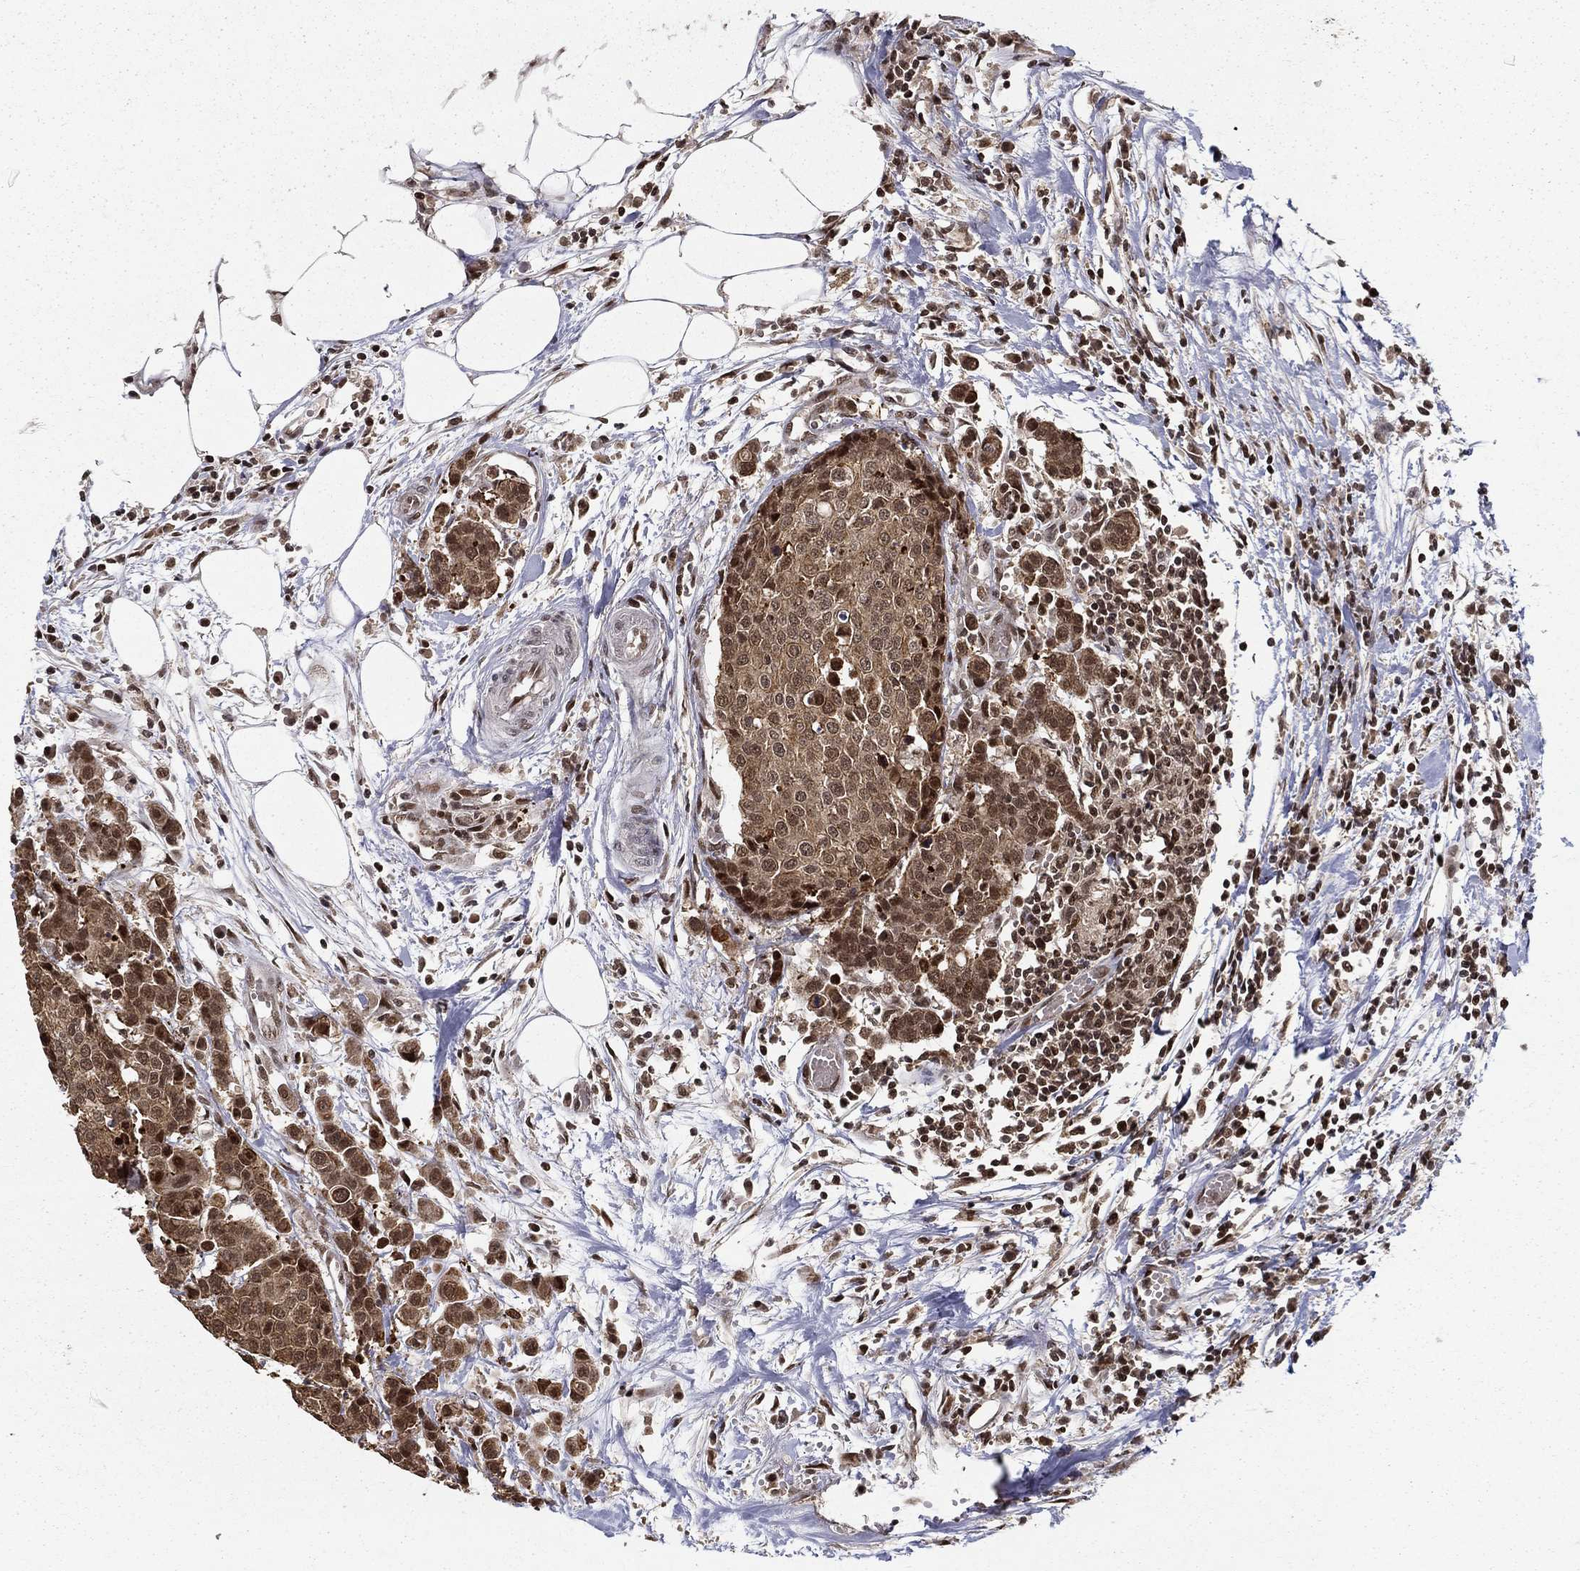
{"staining": {"intensity": "moderate", "quantity": ">75%", "location": "cytoplasmic/membranous"}, "tissue": "carcinoid", "cell_type": "Tumor cells", "image_type": "cancer", "snomed": [{"axis": "morphology", "description": "Carcinoid, malignant, NOS"}, {"axis": "topography", "description": "Colon"}], "caption": "This micrograph reveals immunohistochemistry staining of human malignant carcinoid, with medium moderate cytoplasmic/membranous staining in approximately >75% of tumor cells.", "gene": "CDCA7L", "patient": {"sex": "male", "age": 81}}